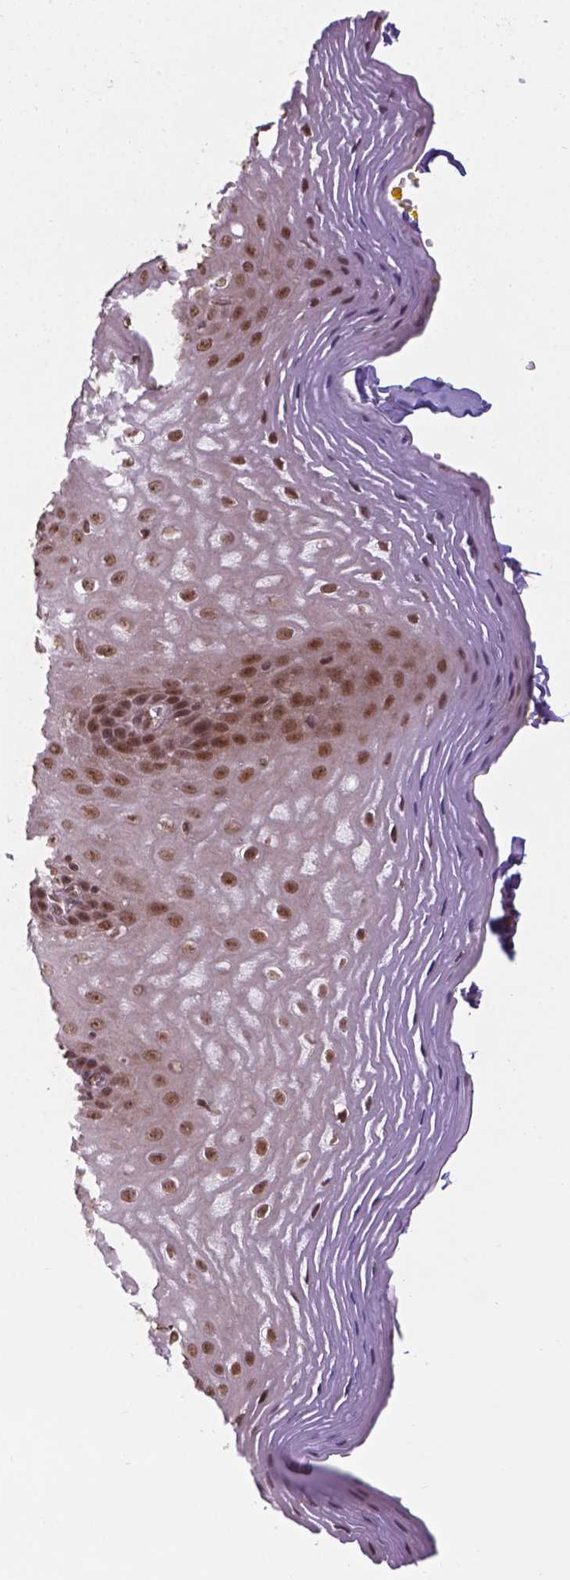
{"staining": {"intensity": "moderate", "quantity": ">75%", "location": "nuclear"}, "tissue": "esophagus", "cell_type": "Squamous epithelial cells", "image_type": "normal", "snomed": [{"axis": "morphology", "description": "Normal tissue, NOS"}, {"axis": "topography", "description": "Esophagus"}], "caption": "A medium amount of moderate nuclear staining is present in approximately >75% of squamous epithelial cells in benign esophagus. (IHC, brightfield microscopy, high magnification).", "gene": "ANKRD54", "patient": {"sex": "female", "age": 68}}